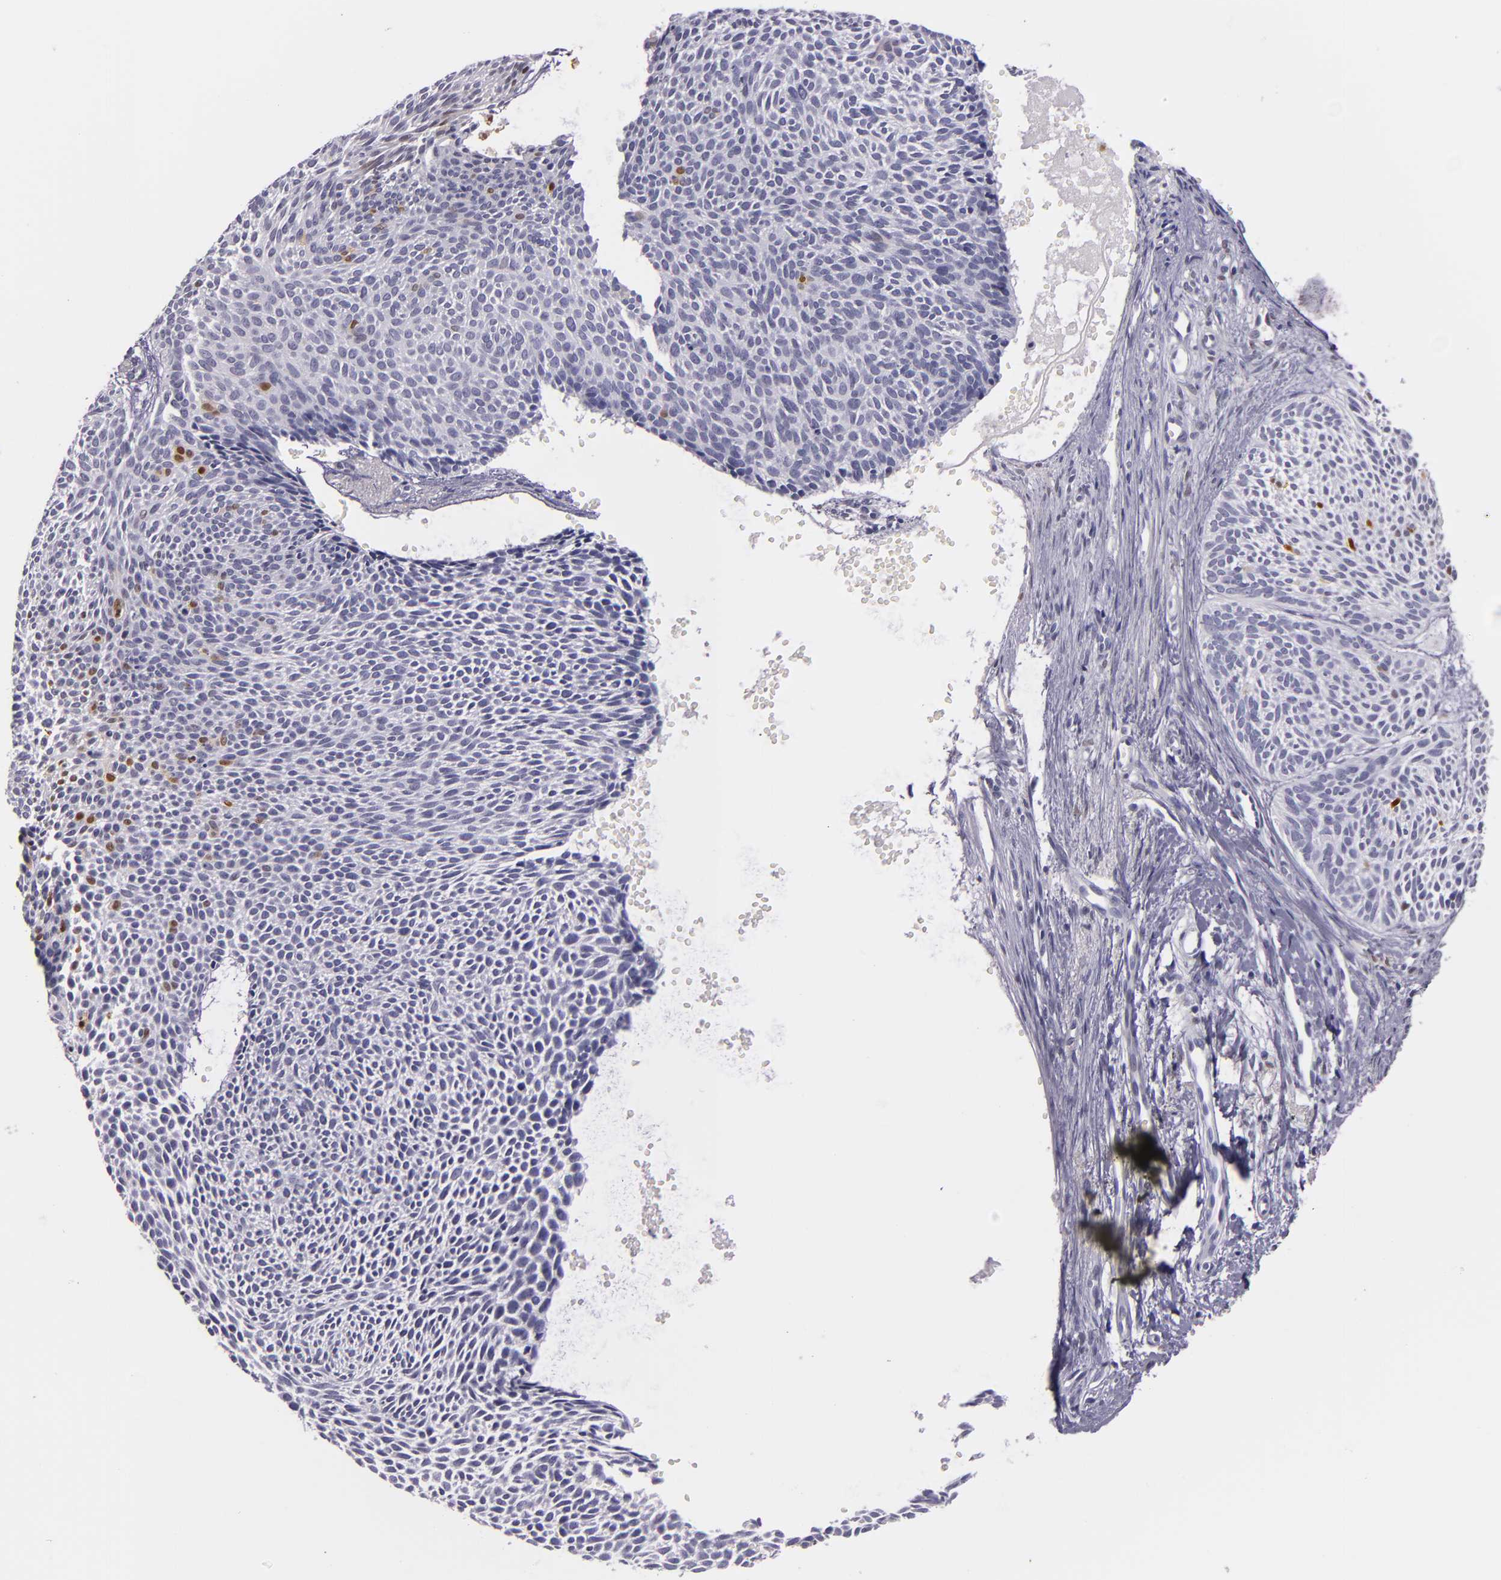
{"staining": {"intensity": "moderate", "quantity": "<25%", "location": "nuclear"}, "tissue": "skin cancer", "cell_type": "Tumor cells", "image_type": "cancer", "snomed": [{"axis": "morphology", "description": "Basal cell carcinoma"}, {"axis": "topography", "description": "Skin"}], "caption": "IHC of skin basal cell carcinoma exhibits low levels of moderate nuclear staining in approximately <25% of tumor cells.", "gene": "MT1A", "patient": {"sex": "male", "age": 84}}